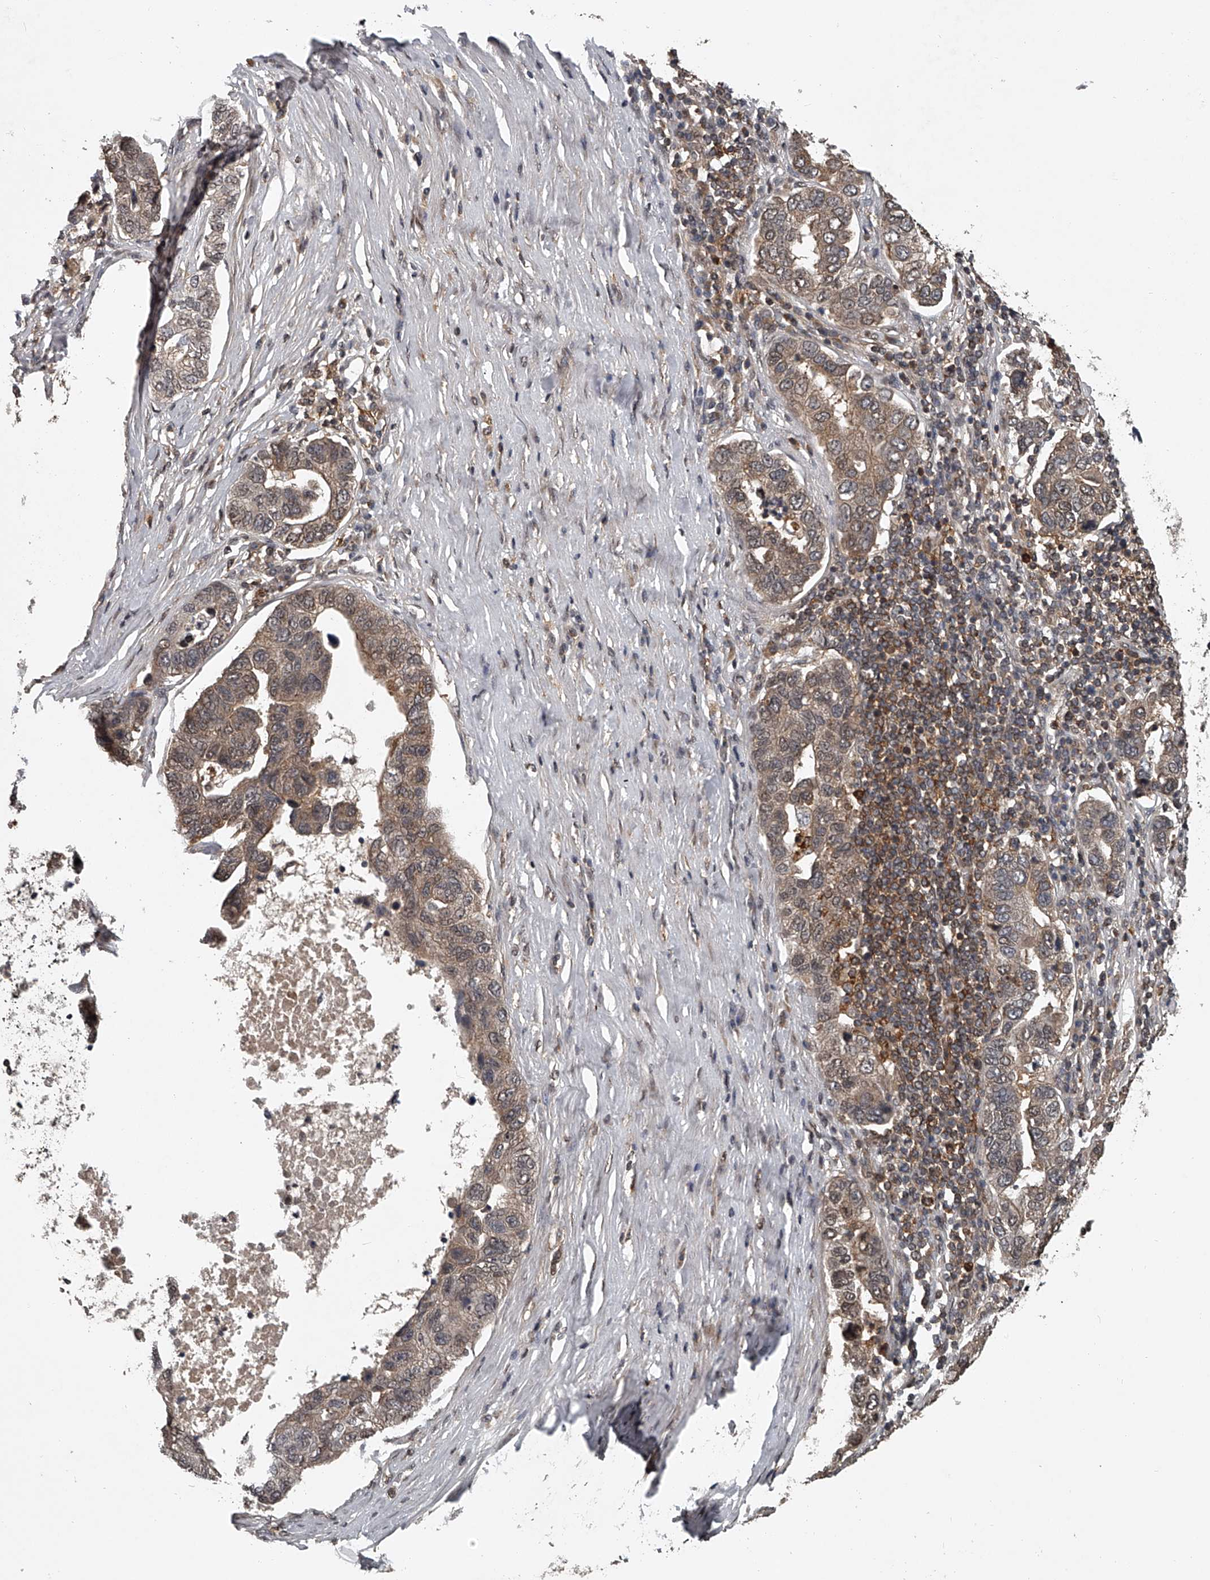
{"staining": {"intensity": "moderate", "quantity": ">75%", "location": "cytoplasmic/membranous,nuclear"}, "tissue": "pancreatic cancer", "cell_type": "Tumor cells", "image_type": "cancer", "snomed": [{"axis": "morphology", "description": "Adenocarcinoma, NOS"}, {"axis": "topography", "description": "Pancreas"}], "caption": "Tumor cells reveal medium levels of moderate cytoplasmic/membranous and nuclear expression in about >75% of cells in human pancreatic cancer (adenocarcinoma).", "gene": "PLEKHG1", "patient": {"sex": "female", "age": 61}}